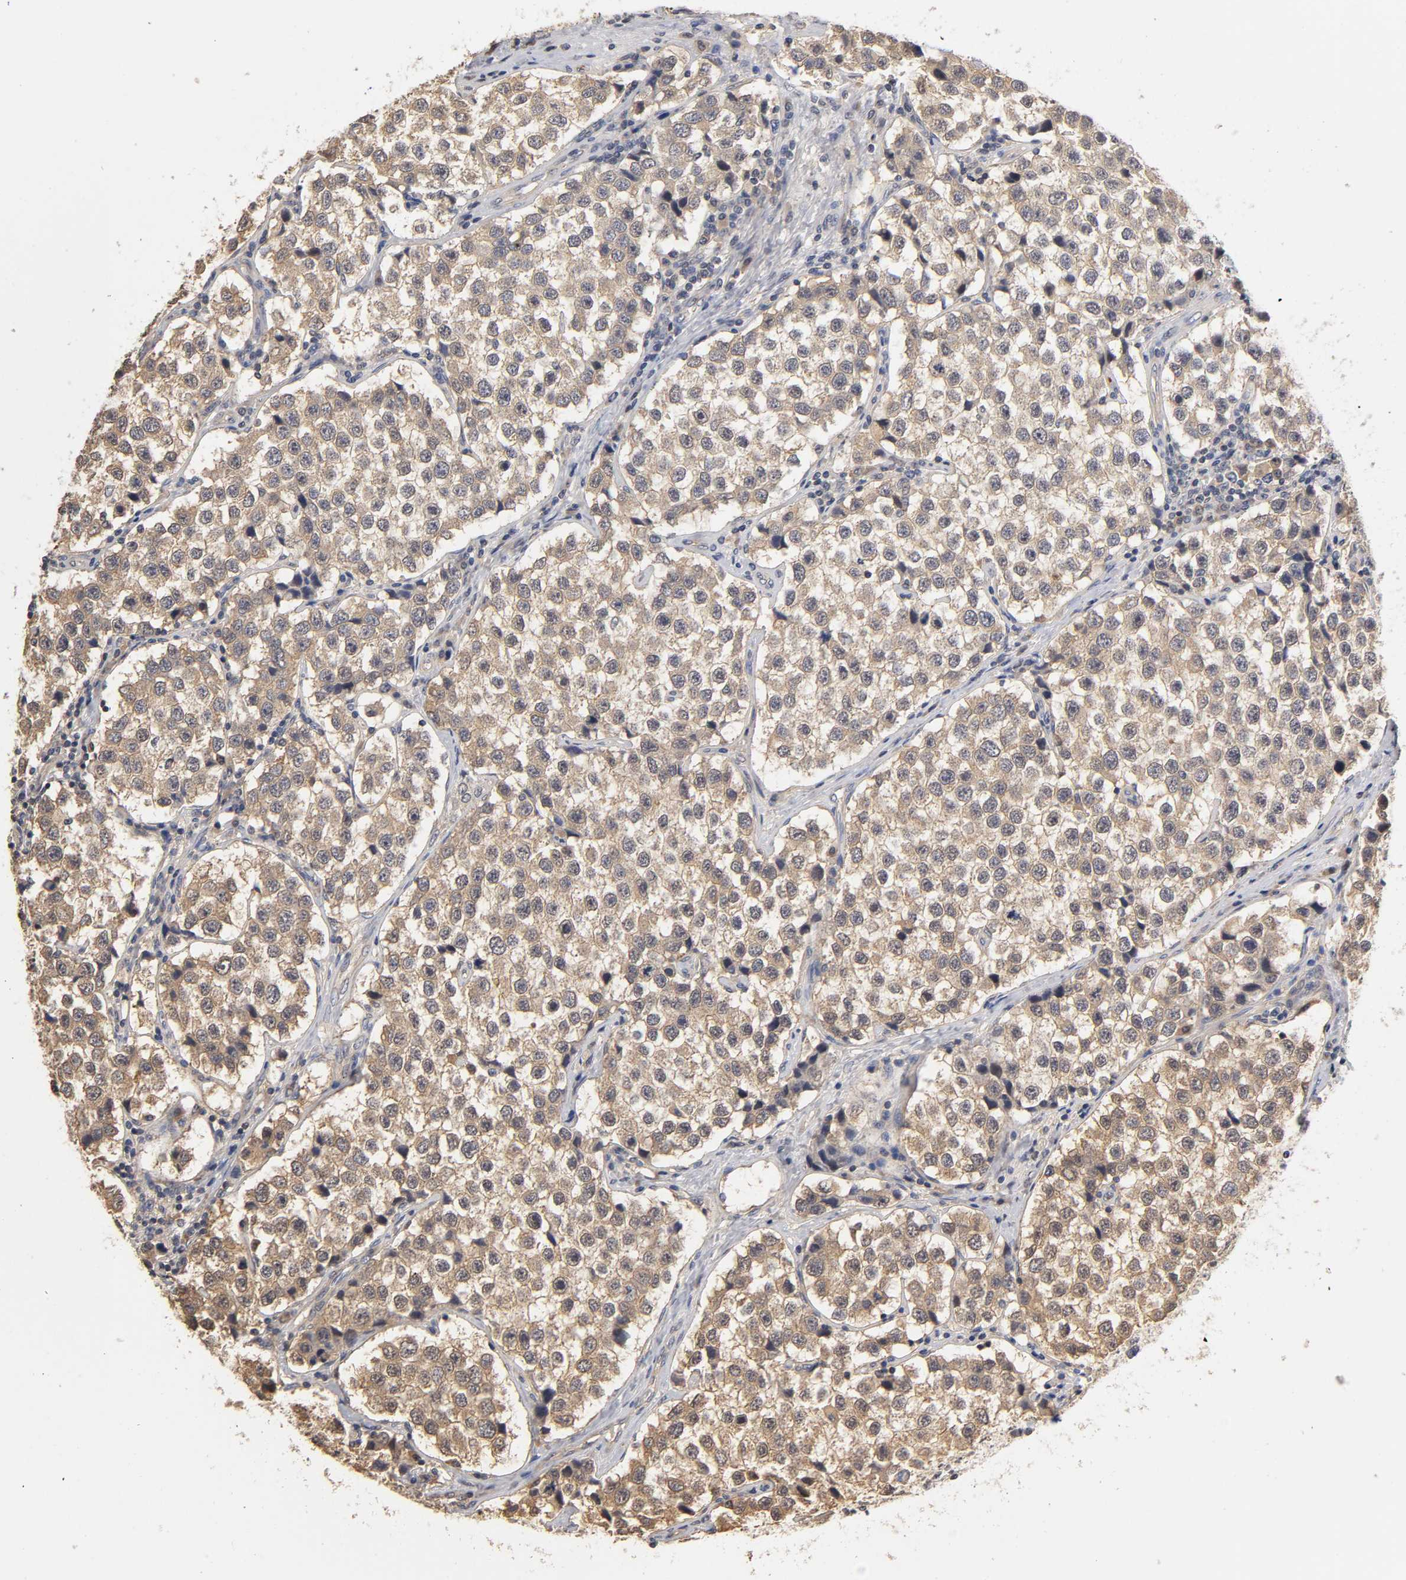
{"staining": {"intensity": "weak", "quantity": ">75%", "location": "cytoplasmic/membranous"}, "tissue": "testis cancer", "cell_type": "Tumor cells", "image_type": "cancer", "snomed": [{"axis": "morphology", "description": "Seminoma, NOS"}, {"axis": "topography", "description": "Testis"}], "caption": "Immunohistochemistry staining of testis cancer, which demonstrates low levels of weak cytoplasmic/membranous expression in approximately >75% of tumor cells indicating weak cytoplasmic/membranous protein expression. The staining was performed using DAB (brown) for protein detection and nuclei were counterstained in hematoxylin (blue).", "gene": "PDE5A", "patient": {"sex": "male", "age": 39}}